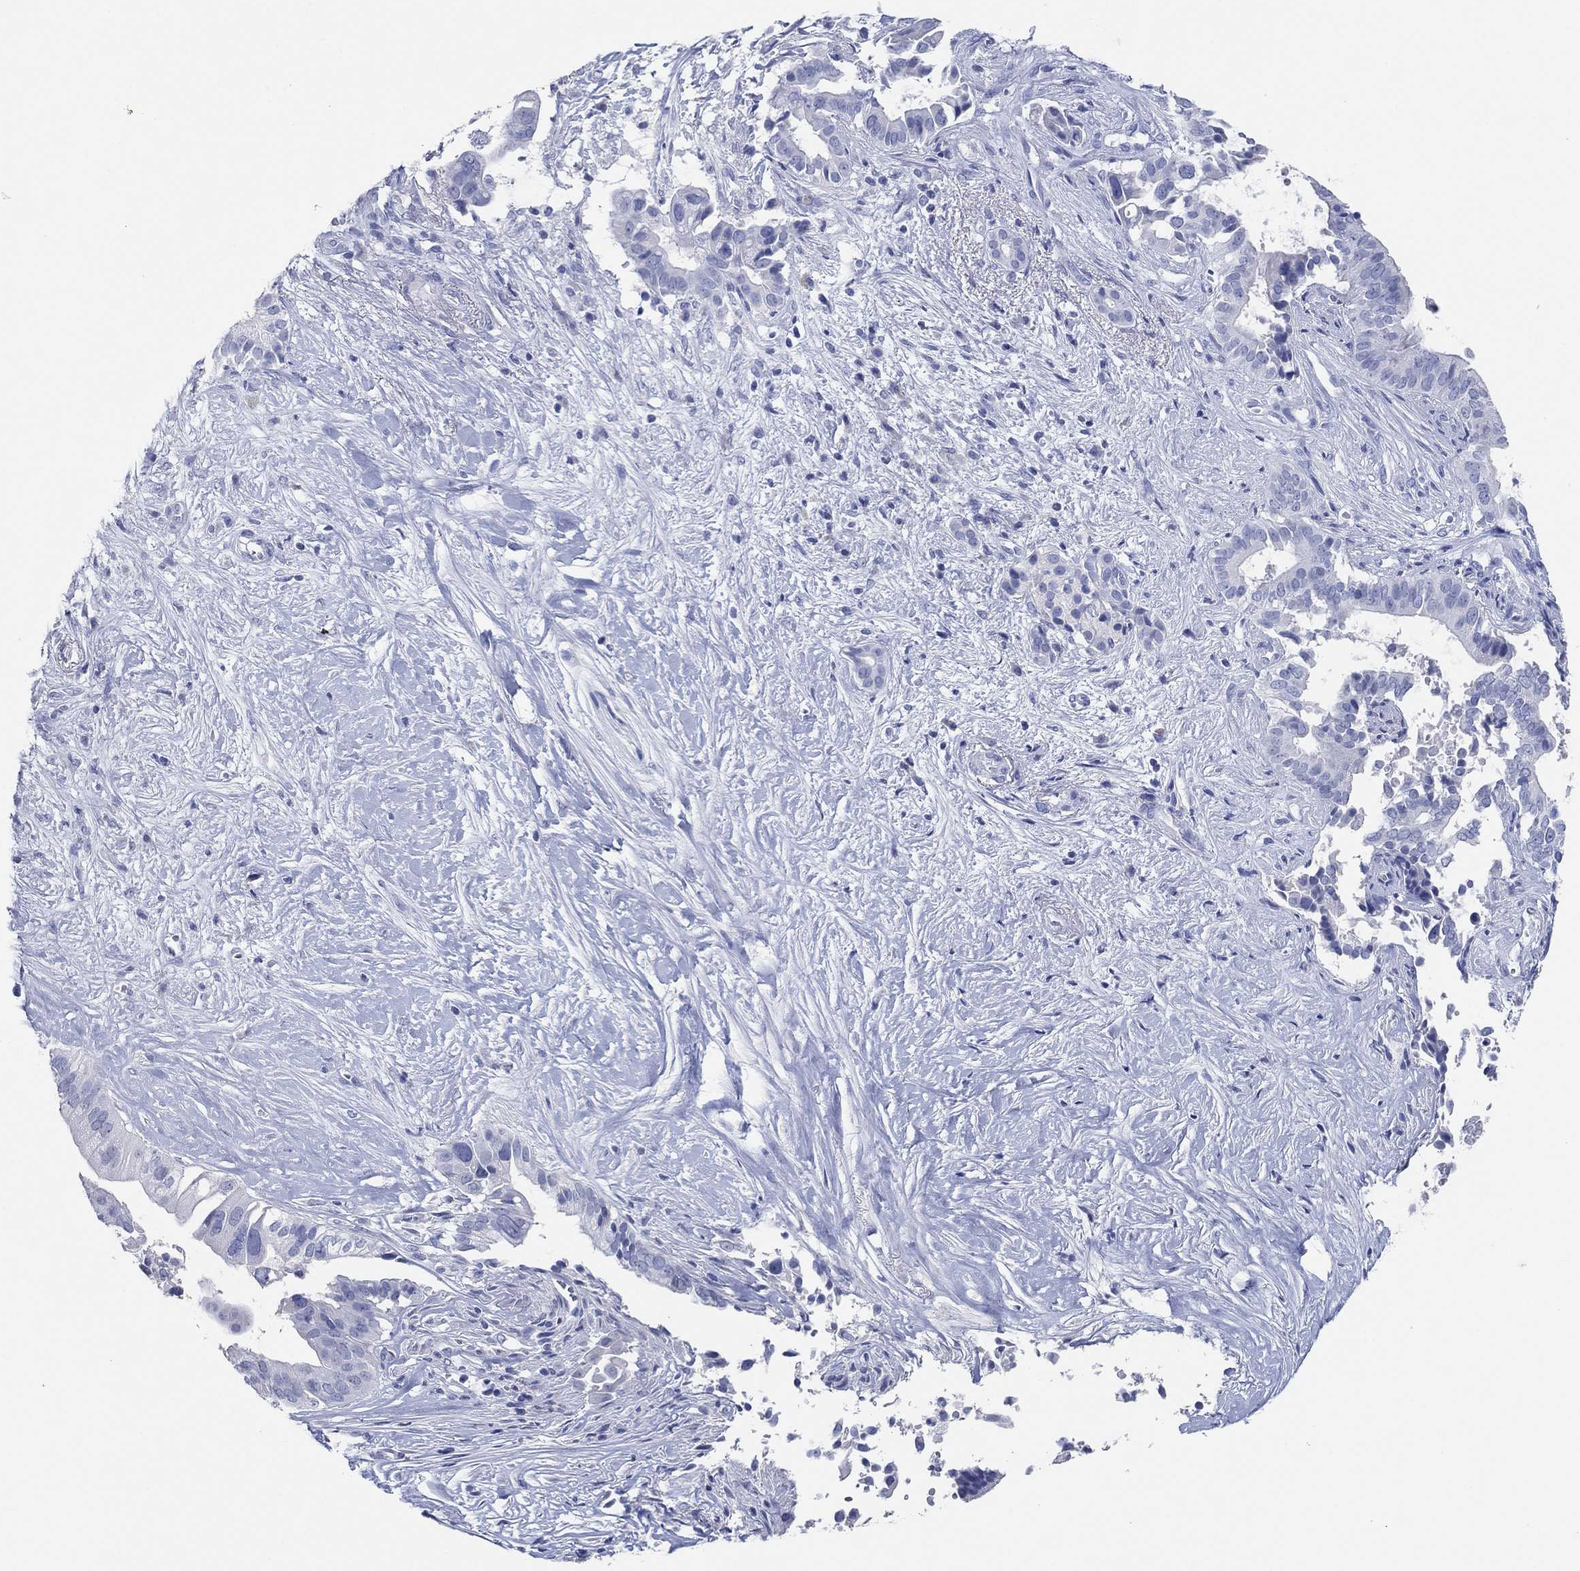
{"staining": {"intensity": "negative", "quantity": "none", "location": "none"}, "tissue": "pancreatic cancer", "cell_type": "Tumor cells", "image_type": "cancer", "snomed": [{"axis": "morphology", "description": "Adenocarcinoma, NOS"}, {"axis": "topography", "description": "Pancreas"}], "caption": "DAB immunohistochemical staining of pancreatic cancer (adenocarcinoma) displays no significant positivity in tumor cells.", "gene": "POU5F1", "patient": {"sex": "male", "age": 61}}